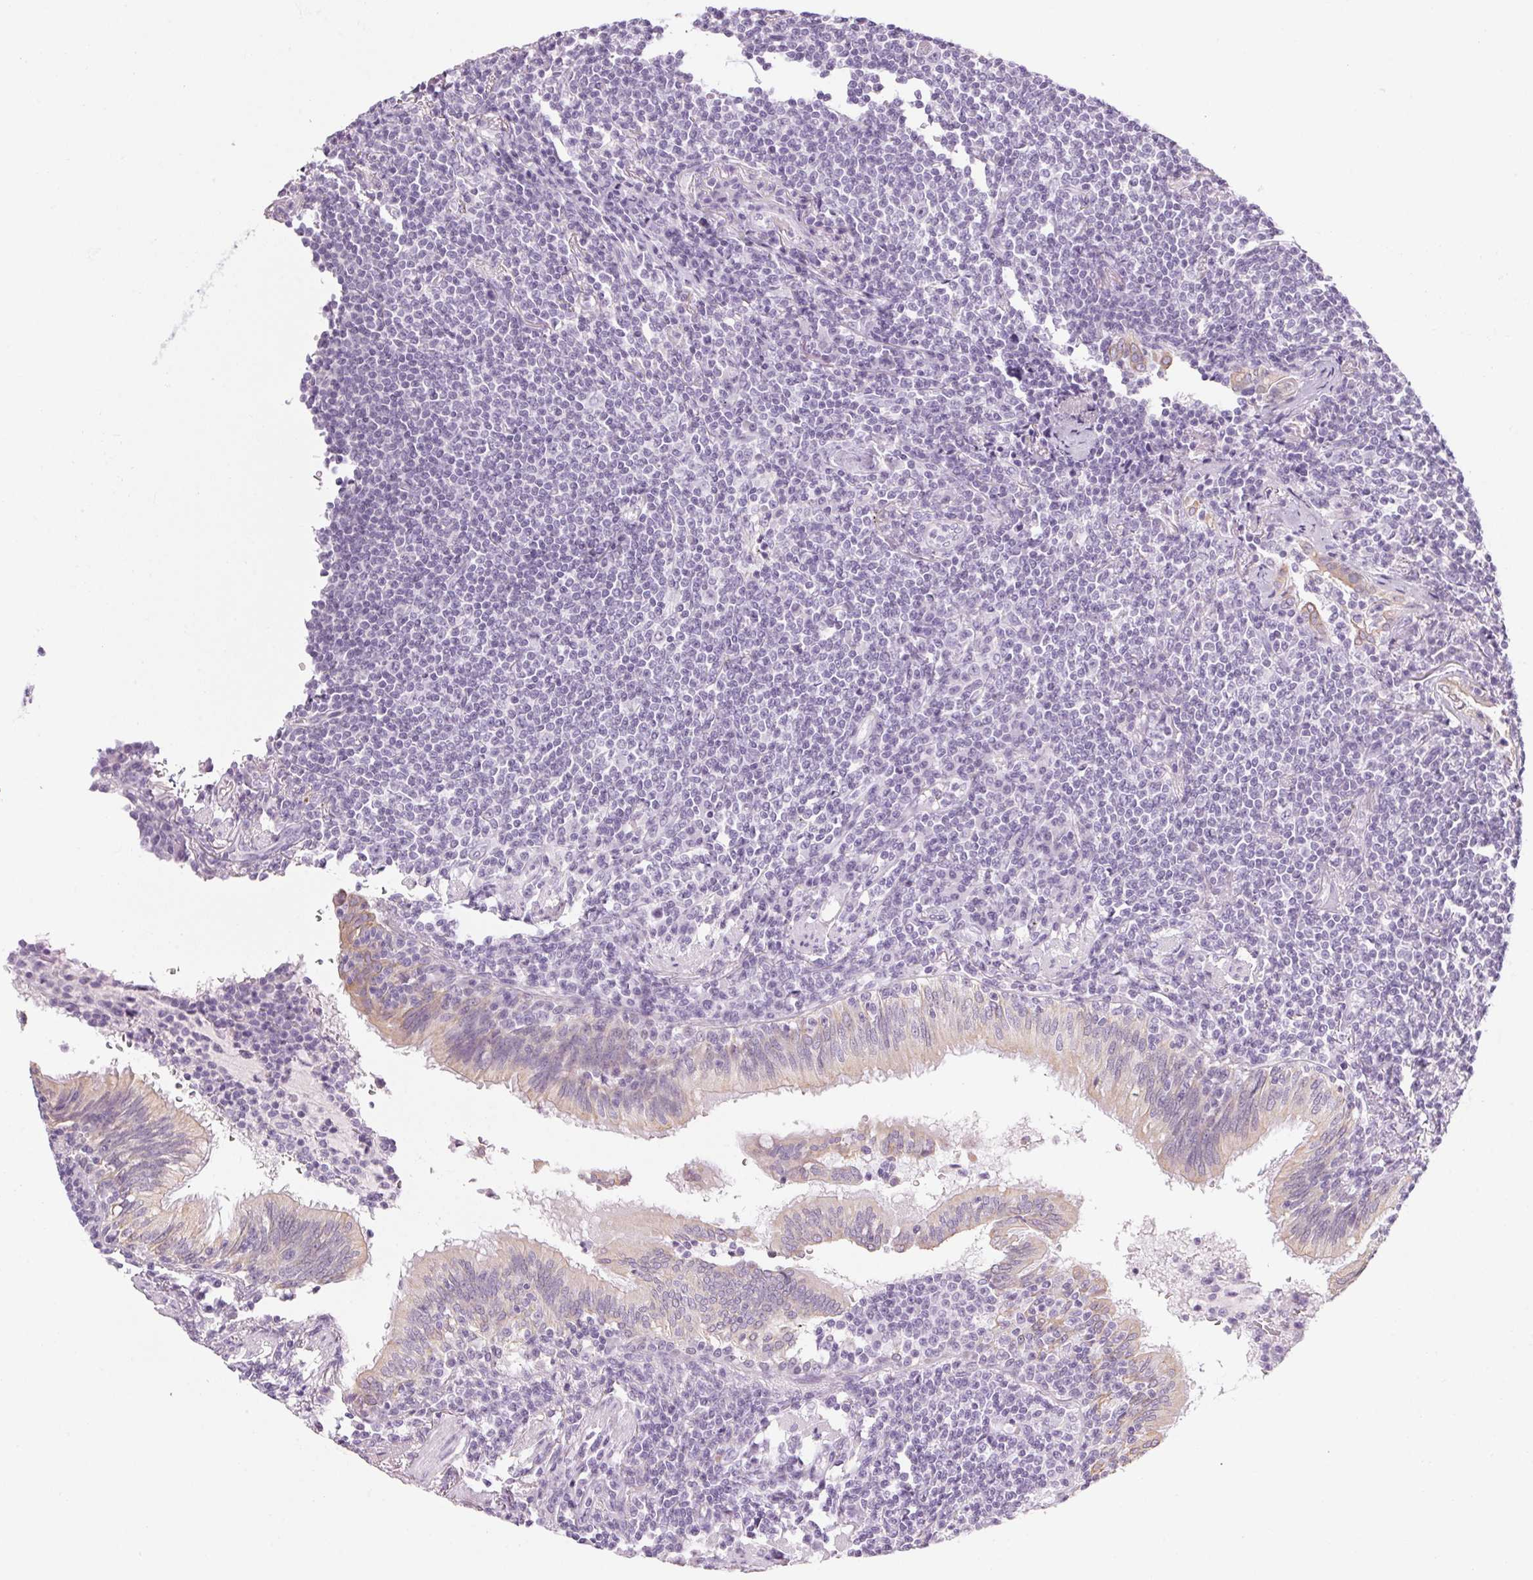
{"staining": {"intensity": "negative", "quantity": "none", "location": "none"}, "tissue": "lymphoma", "cell_type": "Tumor cells", "image_type": "cancer", "snomed": [{"axis": "morphology", "description": "Malignant lymphoma, non-Hodgkin's type, Low grade"}, {"axis": "topography", "description": "Lung"}], "caption": "IHC histopathology image of human lymphoma stained for a protein (brown), which reveals no expression in tumor cells.", "gene": "RPTN", "patient": {"sex": "female", "age": 71}}